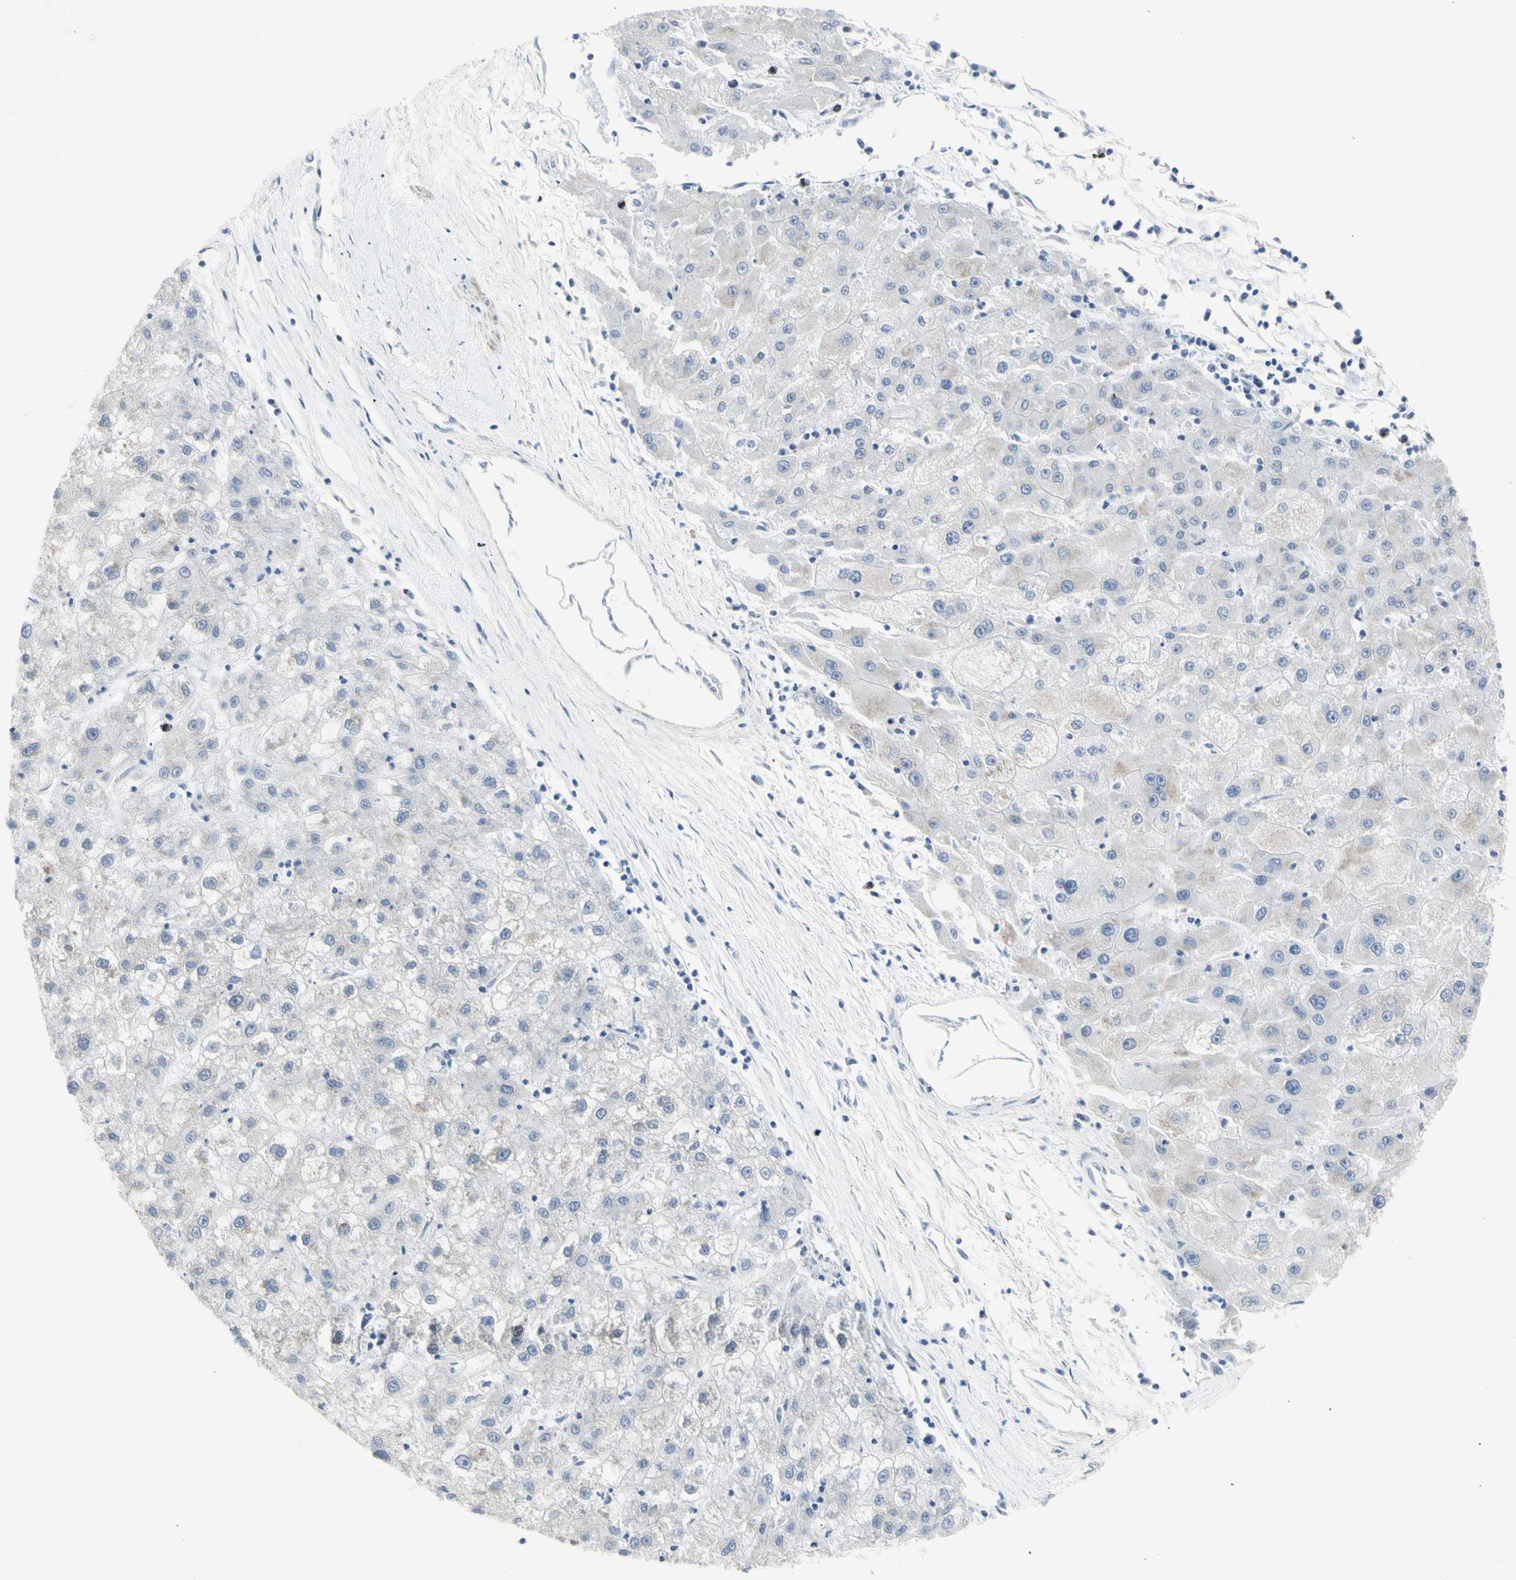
{"staining": {"intensity": "negative", "quantity": "none", "location": "none"}, "tissue": "liver cancer", "cell_type": "Tumor cells", "image_type": "cancer", "snomed": [{"axis": "morphology", "description": "Carcinoma, Hepatocellular, NOS"}, {"axis": "topography", "description": "Liver"}], "caption": "IHC image of liver cancer (hepatocellular carcinoma) stained for a protein (brown), which displays no staining in tumor cells. (DAB (3,3'-diaminobenzidine) immunohistochemistry (IHC), high magnification).", "gene": "DHRS7B", "patient": {"sex": "male", "age": 72}}